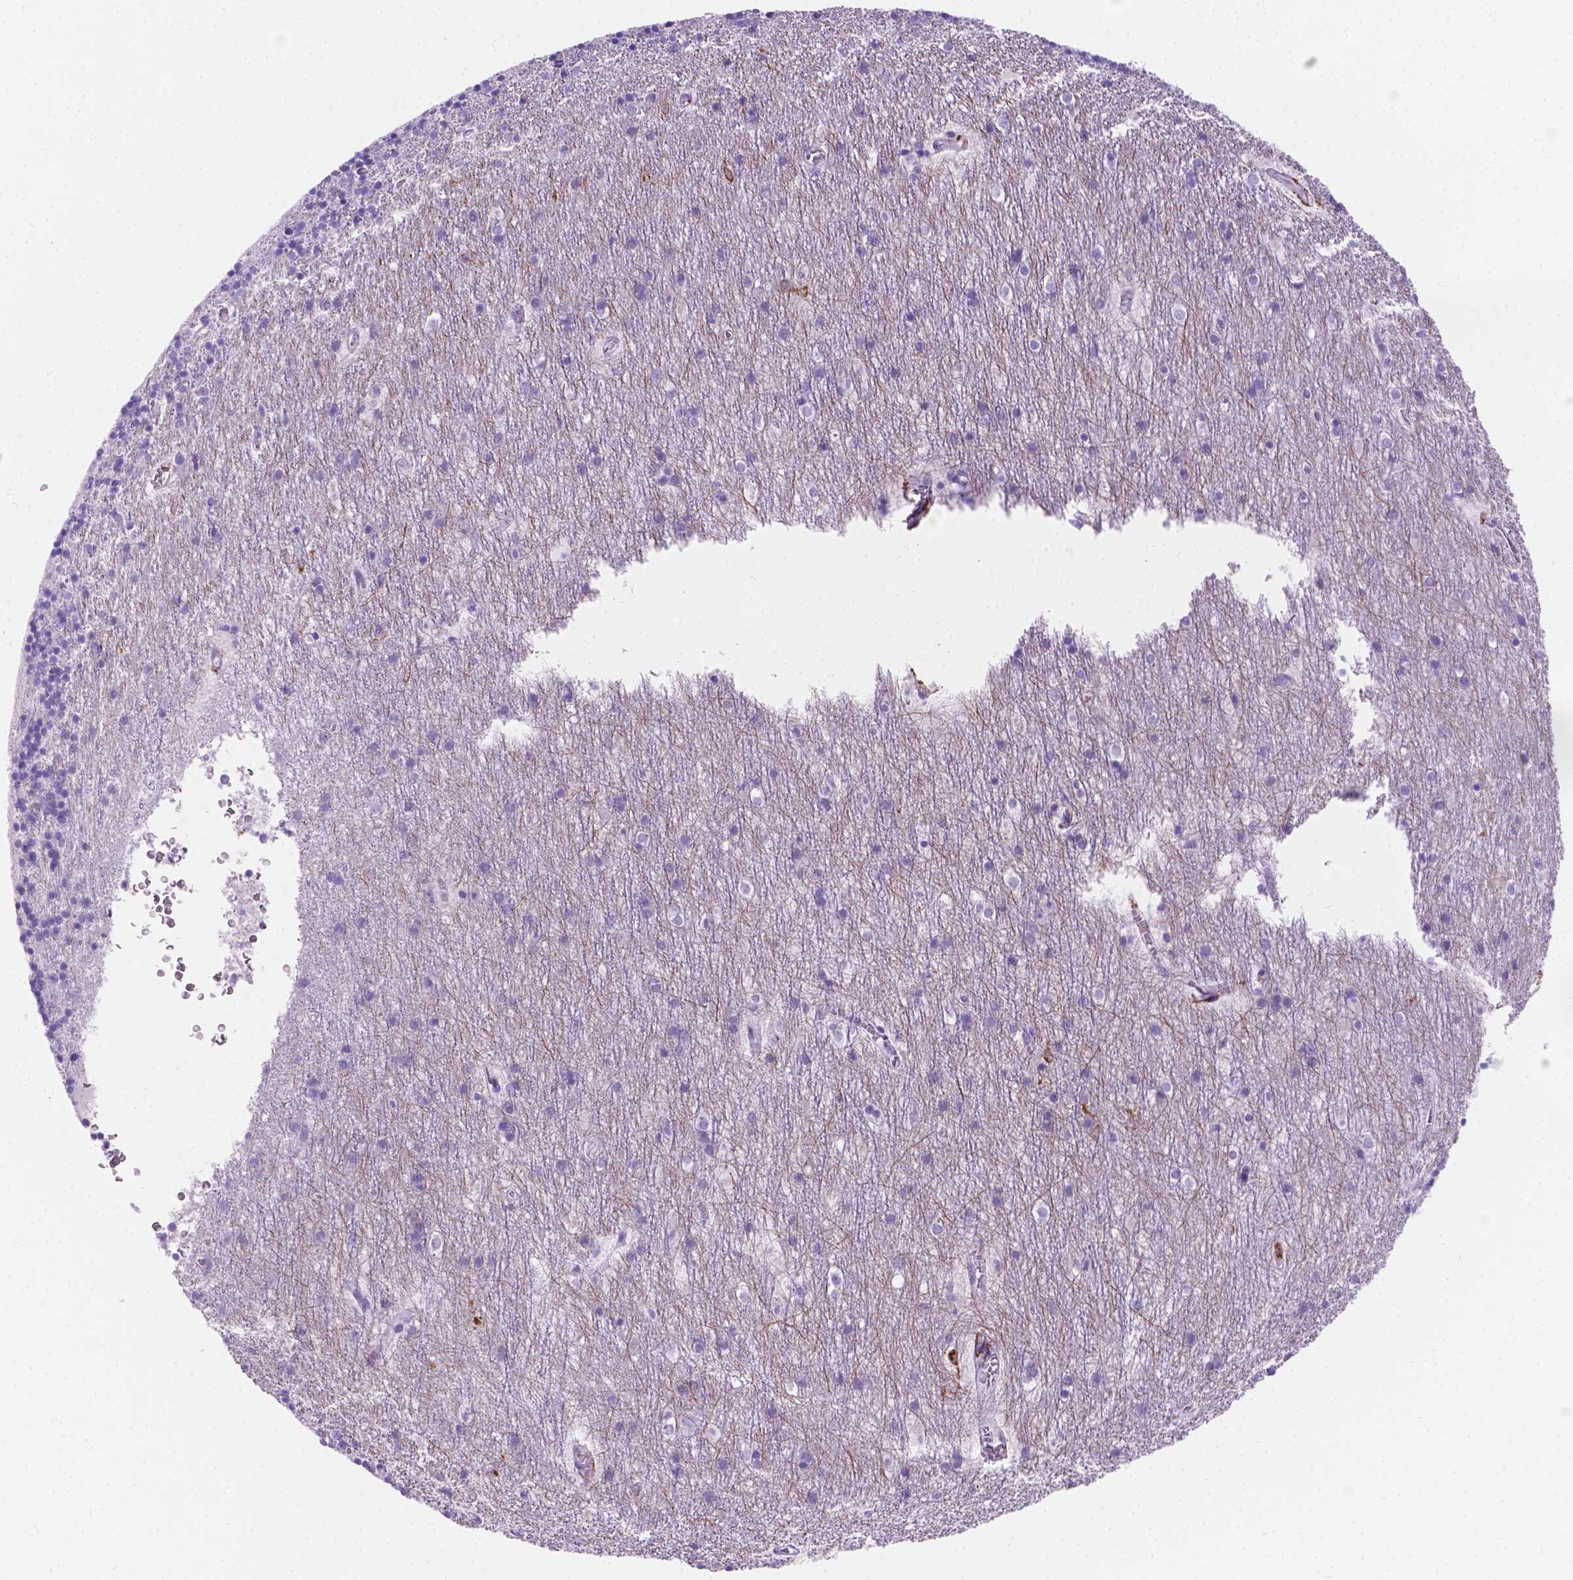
{"staining": {"intensity": "negative", "quantity": "none", "location": "none"}, "tissue": "cerebellum", "cell_type": "Cells in granular layer", "image_type": "normal", "snomed": [{"axis": "morphology", "description": "Normal tissue, NOS"}, {"axis": "topography", "description": "Cerebellum"}], "caption": "Cells in granular layer show no significant protein positivity in benign cerebellum.", "gene": "MACF1", "patient": {"sex": "male", "age": 70}}